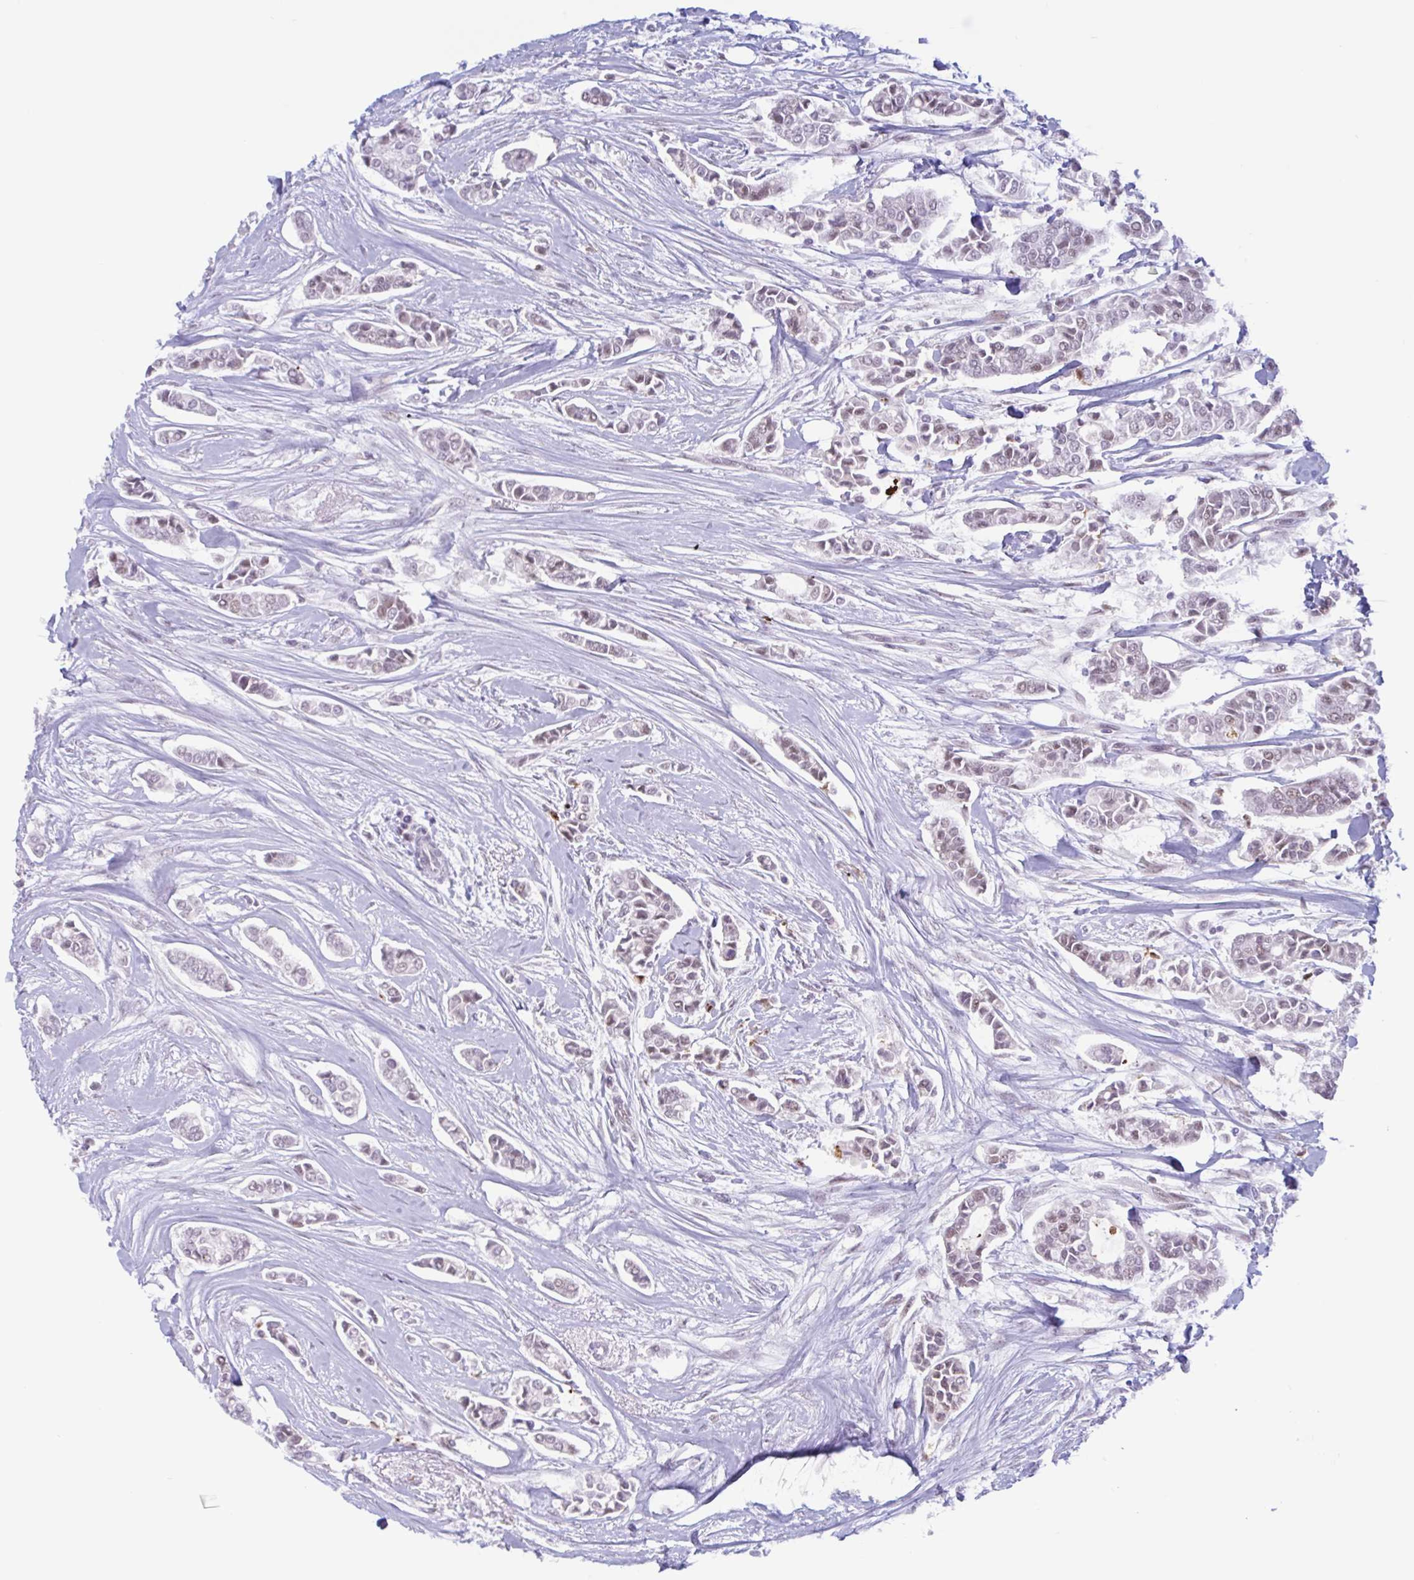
{"staining": {"intensity": "weak", "quantity": "25%-75%", "location": "nuclear"}, "tissue": "breast cancer", "cell_type": "Tumor cells", "image_type": "cancer", "snomed": [{"axis": "morphology", "description": "Duct carcinoma"}, {"axis": "topography", "description": "Breast"}], "caption": "A brown stain shows weak nuclear expression of a protein in human breast cancer (intraductal carcinoma) tumor cells.", "gene": "PLG", "patient": {"sex": "female", "age": 84}}